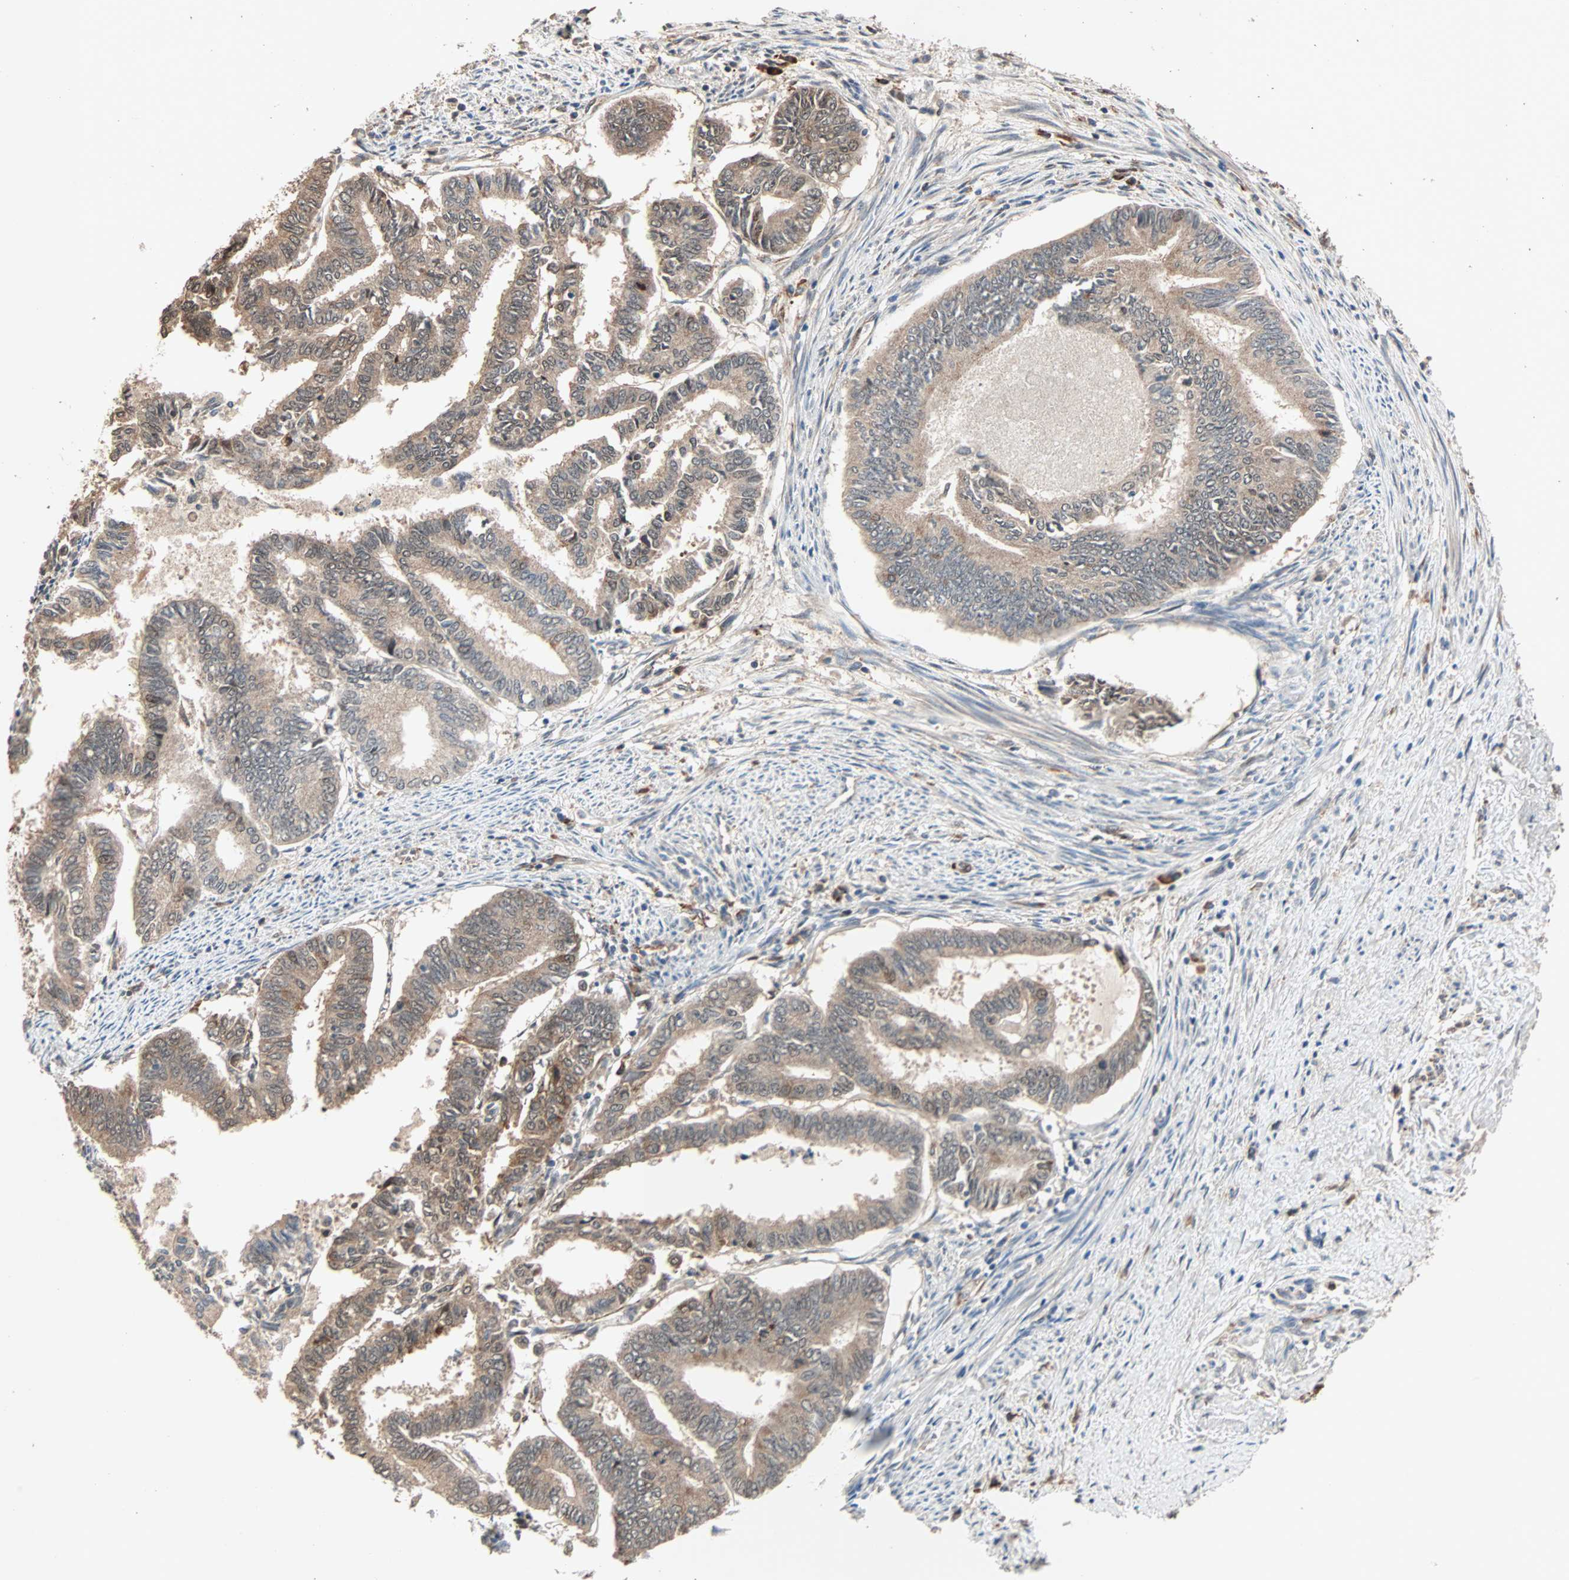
{"staining": {"intensity": "moderate", "quantity": "25%-75%", "location": "cytoplasmic/membranous"}, "tissue": "endometrial cancer", "cell_type": "Tumor cells", "image_type": "cancer", "snomed": [{"axis": "morphology", "description": "Adenocarcinoma, NOS"}, {"axis": "topography", "description": "Endometrium"}], "caption": "Endometrial adenocarcinoma tissue exhibits moderate cytoplasmic/membranous positivity in about 25%-75% of tumor cells, visualized by immunohistochemistry. The staining was performed using DAB (3,3'-diaminobenzidine) to visualize the protein expression in brown, while the nuclei were stained in blue with hematoxylin (Magnification: 20x).", "gene": "QSER1", "patient": {"sex": "female", "age": 86}}